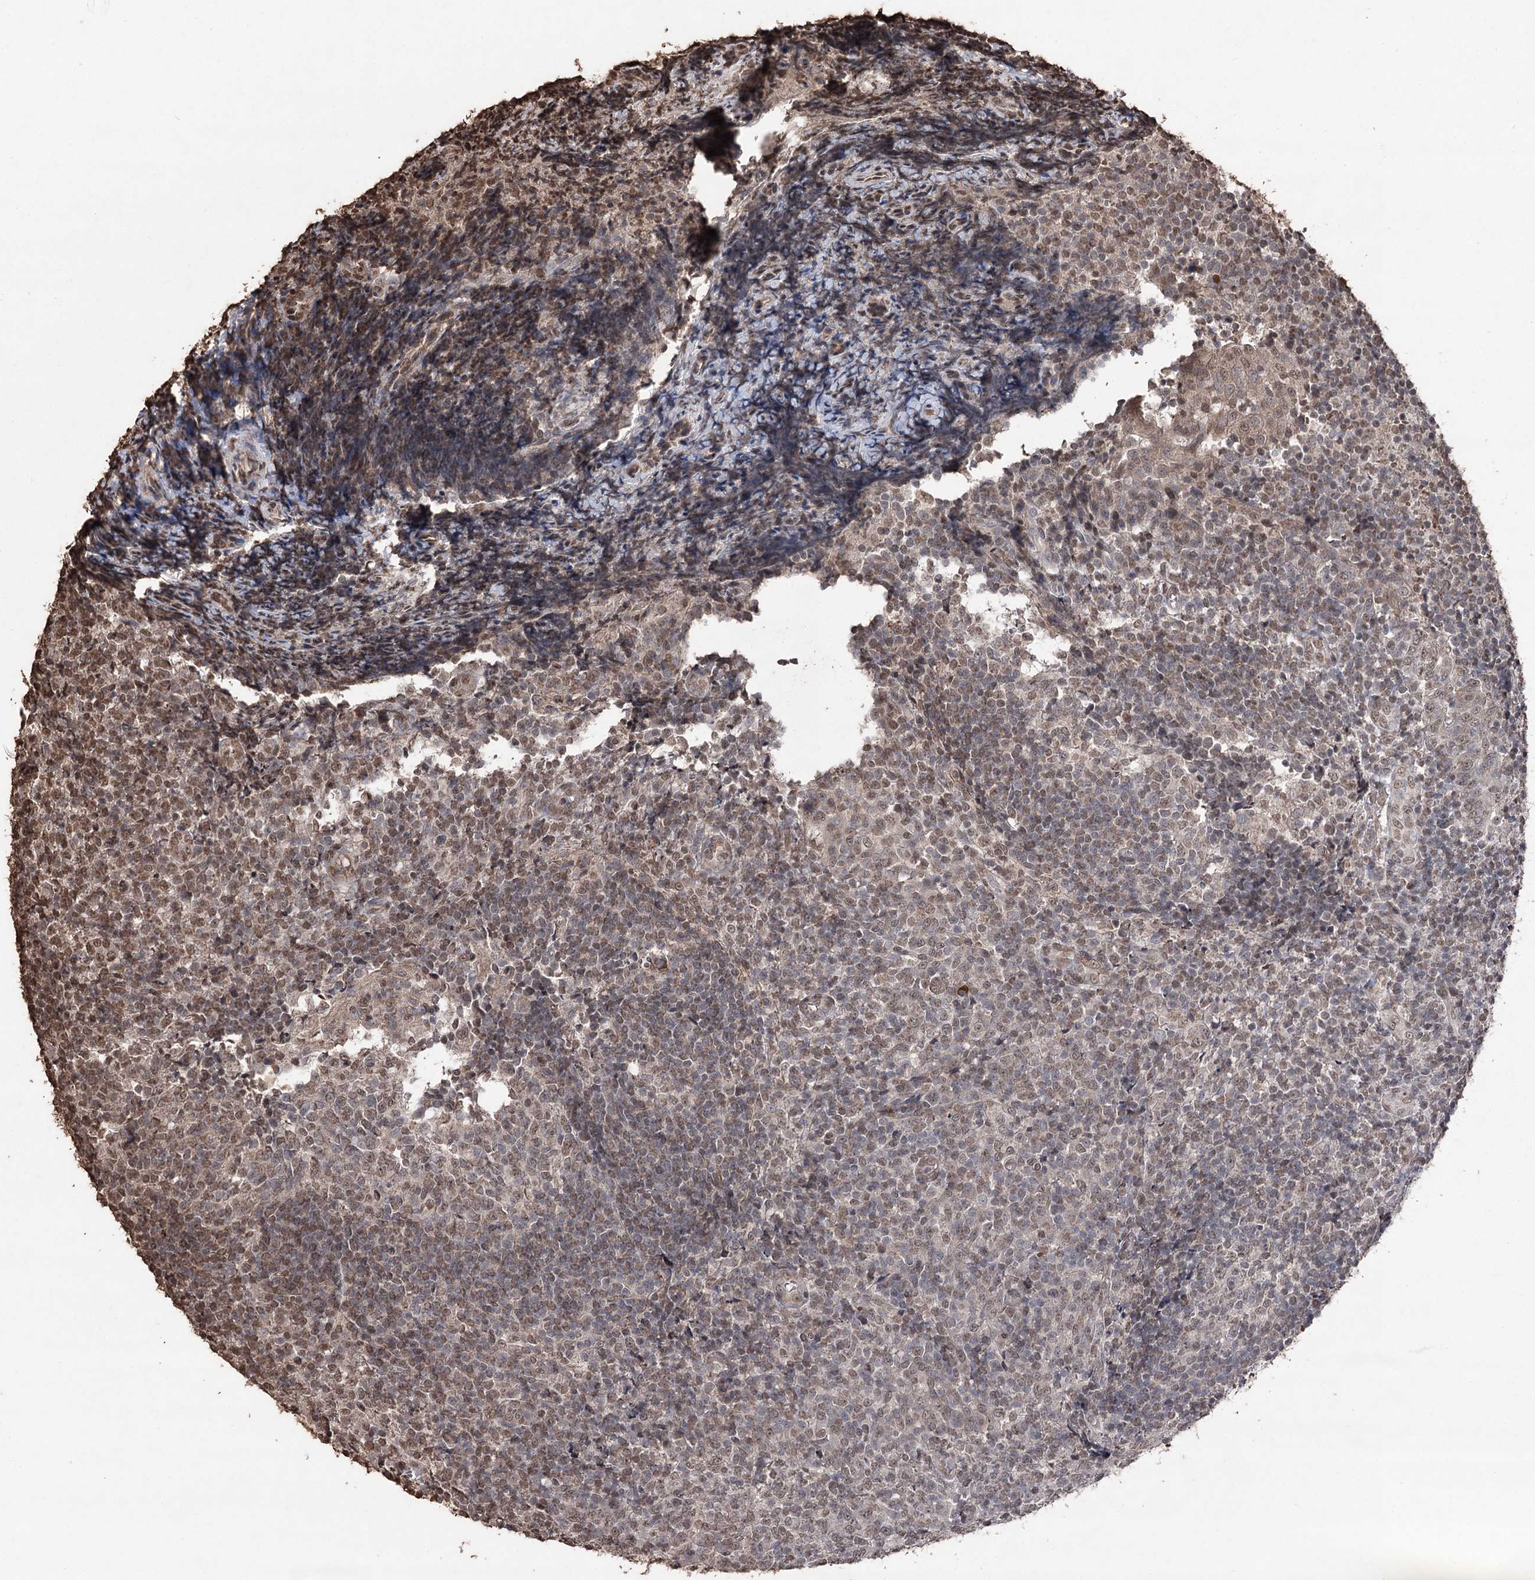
{"staining": {"intensity": "moderate", "quantity": ">75%", "location": "nuclear"}, "tissue": "tonsil", "cell_type": "Germinal center cells", "image_type": "normal", "snomed": [{"axis": "morphology", "description": "Normal tissue, NOS"}, {"axis": "topography", "description": "Tonsil"}], "caption": "About >75% of germinal center cells in unremarkable tonsil reveal moderate nuclear protein expression as visualized by brown immunohistochemical staining.", "gene": "ATG14", "patient": {"sex": "female", "age": 19}}